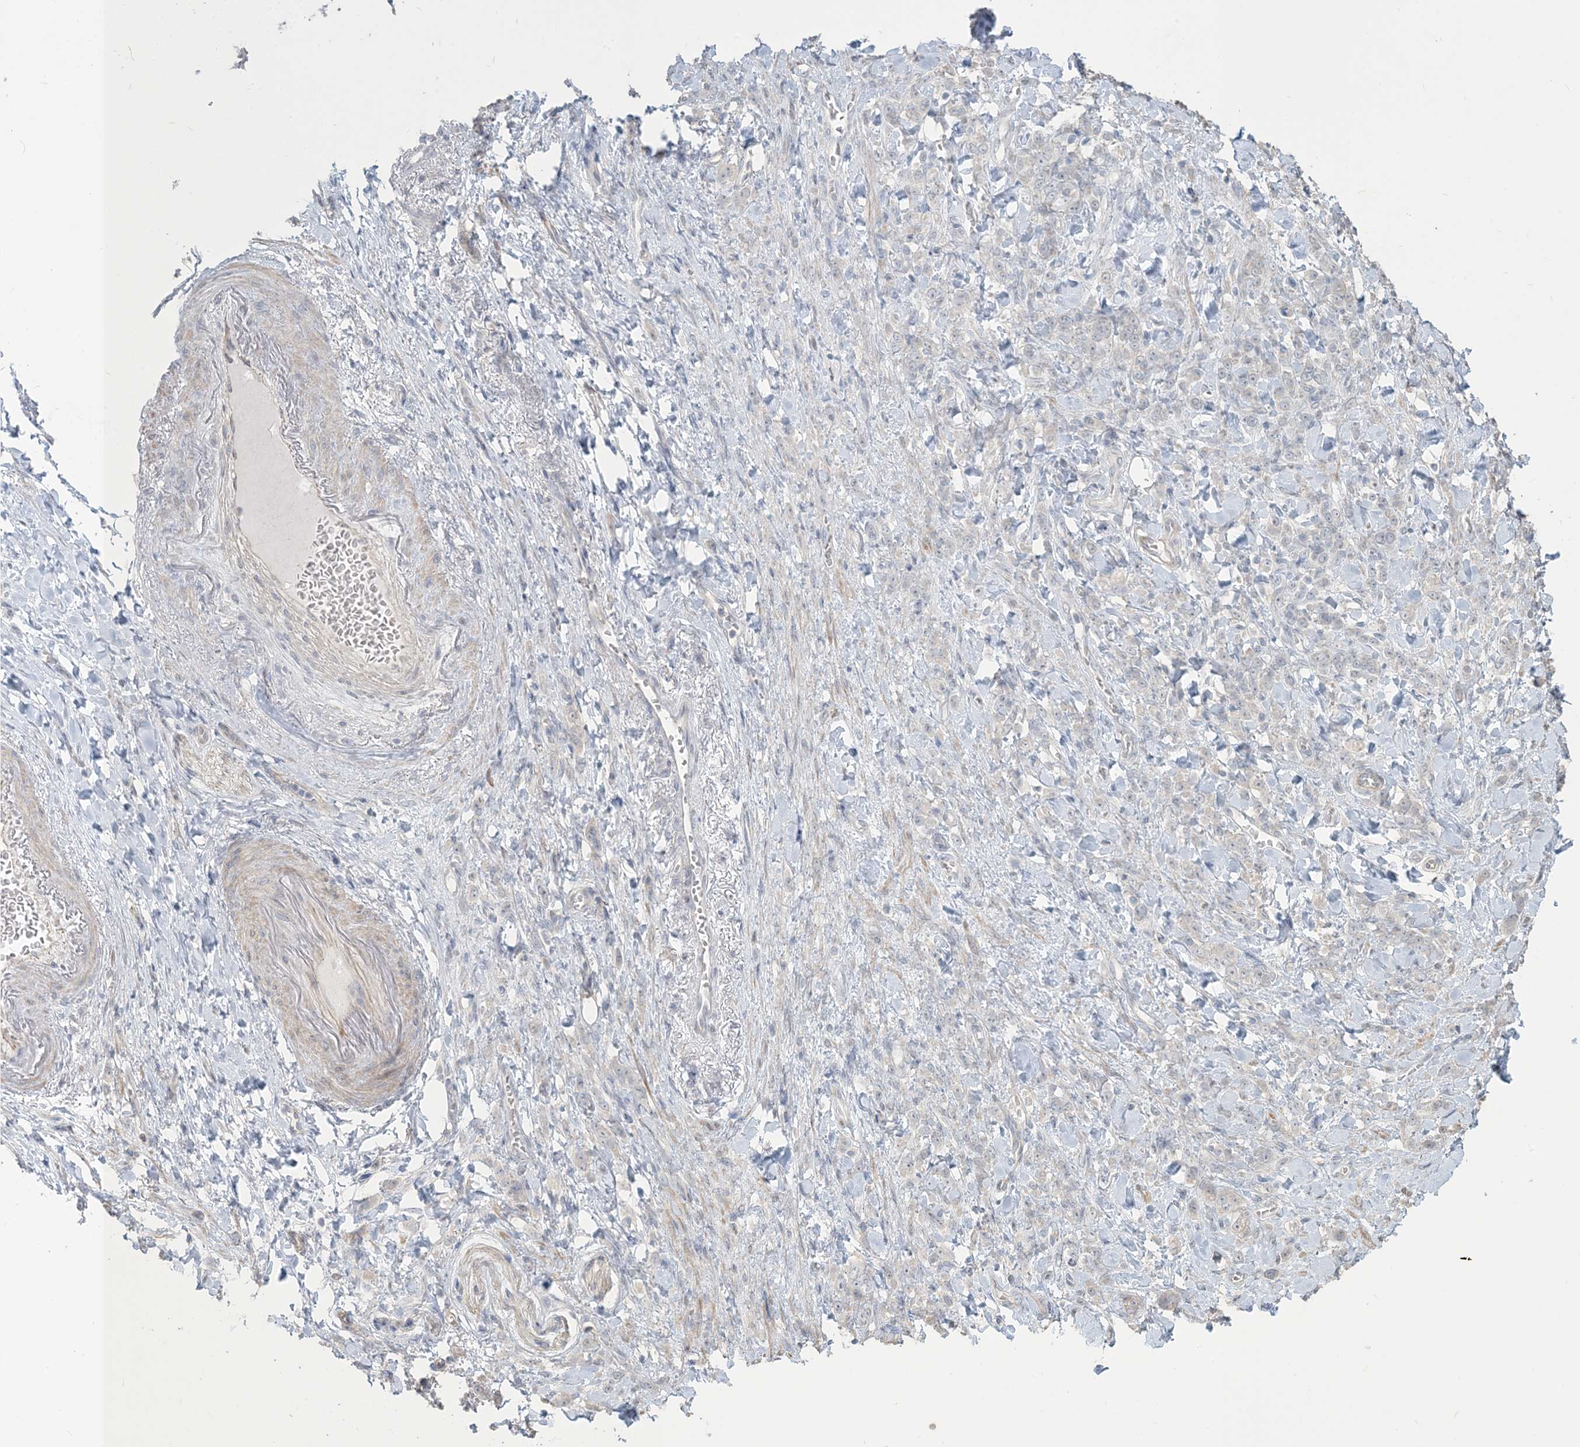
{"staining": {"intensity": "negative", "quantity": "none", "location": "none"}, "tissue": "stomach cancer", "cell_type": "Tumor cells", "image_type": "cancer", "snomed": [{"axis": "morphology", "description": "Normal tissue, NOS"}, {"axis": "morphology", "description": "Adenocarcinoma, NOS"}, {"axis": "topography", "description": "Stomach"}], "caption": "A photomicrograph of human stomach adenocarcinoma is negative for staining in tumor cells.", "gene": "NPHS2", "patient": {"sex": "male", "age": 82}}